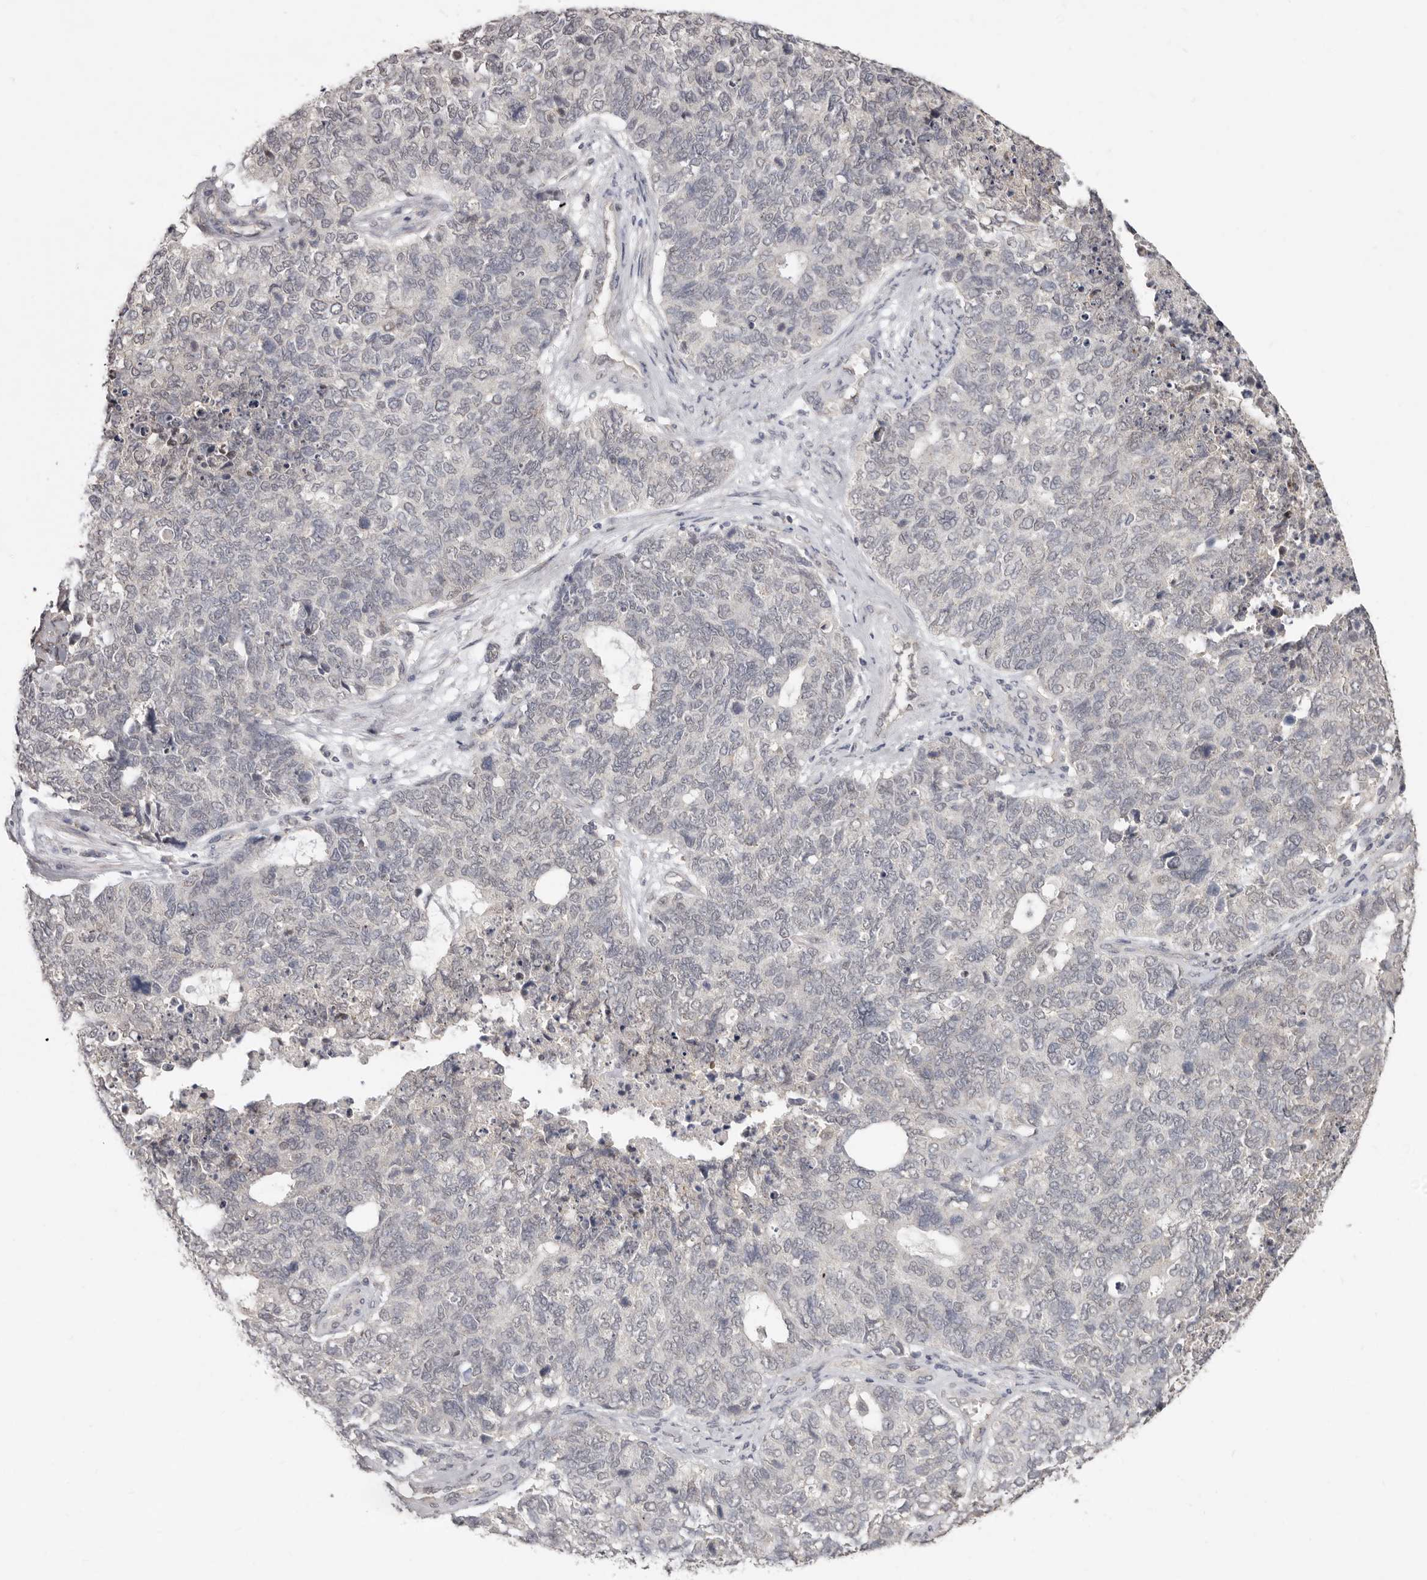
{"staining": {"intensity": "negative", "quantity": "none", "location": "none"}, "tissue": "cervical cancer", "cell_type": "Tumor cells", "image_type": "cancer", "snomed": [{"axis": "morphology", "description": "Squamous cell carcinoma, NOS"}, {"axis": "topography", "description": "Cervix"}], "caption": "Photomicrograph shows no significant protein expression in tumor cells of cervical squamous cell carcinoma.", "gene": "LINGO2", "patient": {"sex": "female", "age": 63}}